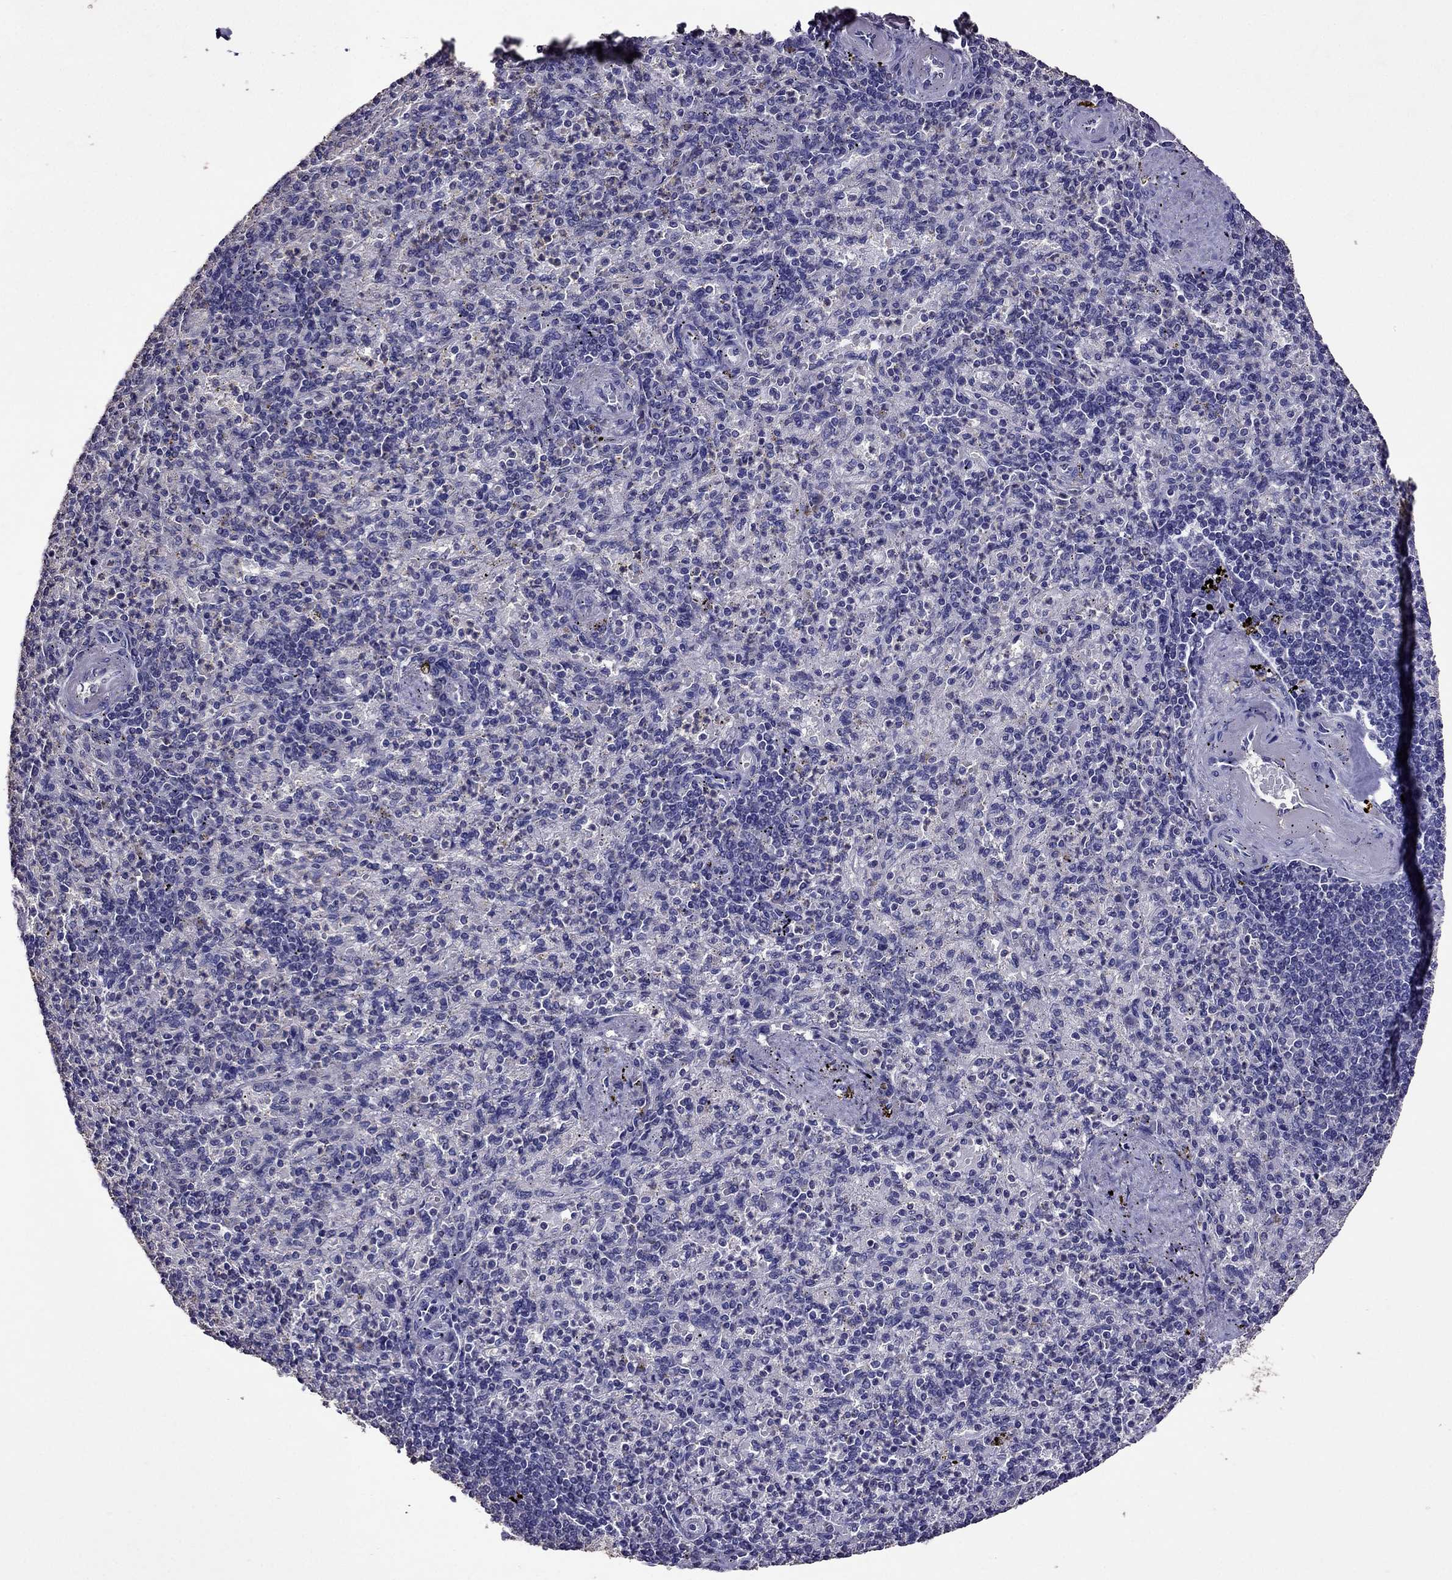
{"staining": {"intensity": "negative", "quantity": "none", "location": "none"}, "tissue": "spleen", "cell_type": "Cells in red pulp", "image_type": "normal", "snomed": [{"axis": "morphology", "description": "Normal tissue, NOS"}, {"axis": "topography", "description": "Spleen"}], "caption": "High power microscopy histopathology image of an immunohistochemistry image of benign spleen, revealing no significant staining in cells in red pulp. The staining is performed using DAB (3,3'-diaminobenzidine) brown chromogen with nuclei counter-stained in using hematoxylin.", "gene": "NKX3", "patient": {"sex": "female", "age": 74}}